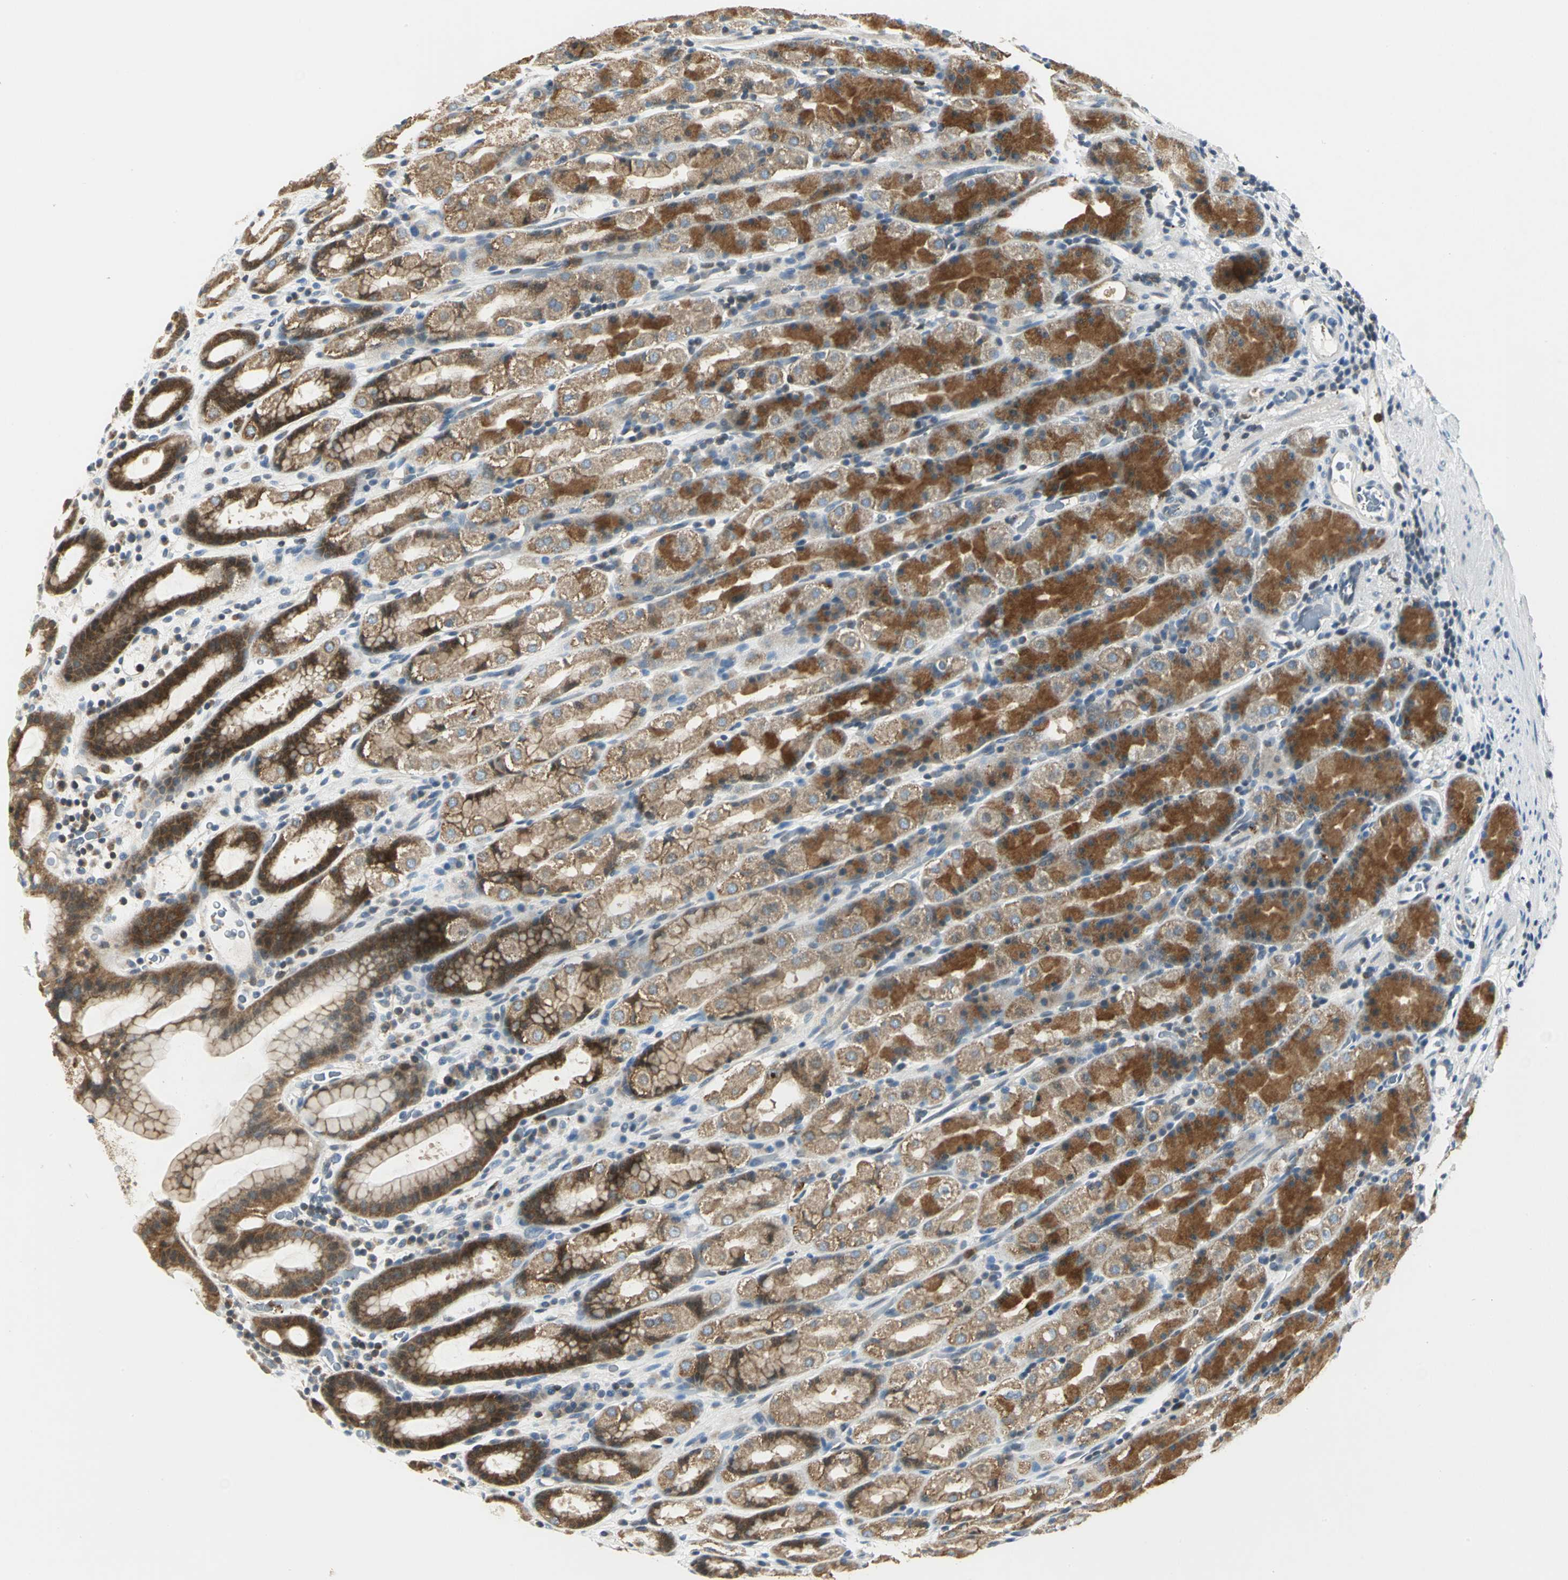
{"staining": {"intensity": "strong", "quantity": ">75%", "location": "cytoplasmic/membranous"}, "tissue": "stomach", "cell_type": "Glandular cells", "image_type": "normal", "snomed": [{"axis": "morphology", "description": "Normal tissue, NOS"}, {"axis": "topography", "description": "Stomach, upper"}], "caption": "Brown immunohistochemical staining in unremarkable human stomach shows strong cytoplasmic/membranous staining in about >75% of glandular cells. Nuclei are stained in blue.", "gene": "USP40", "patient": {"sex": "male", "age": 68}}